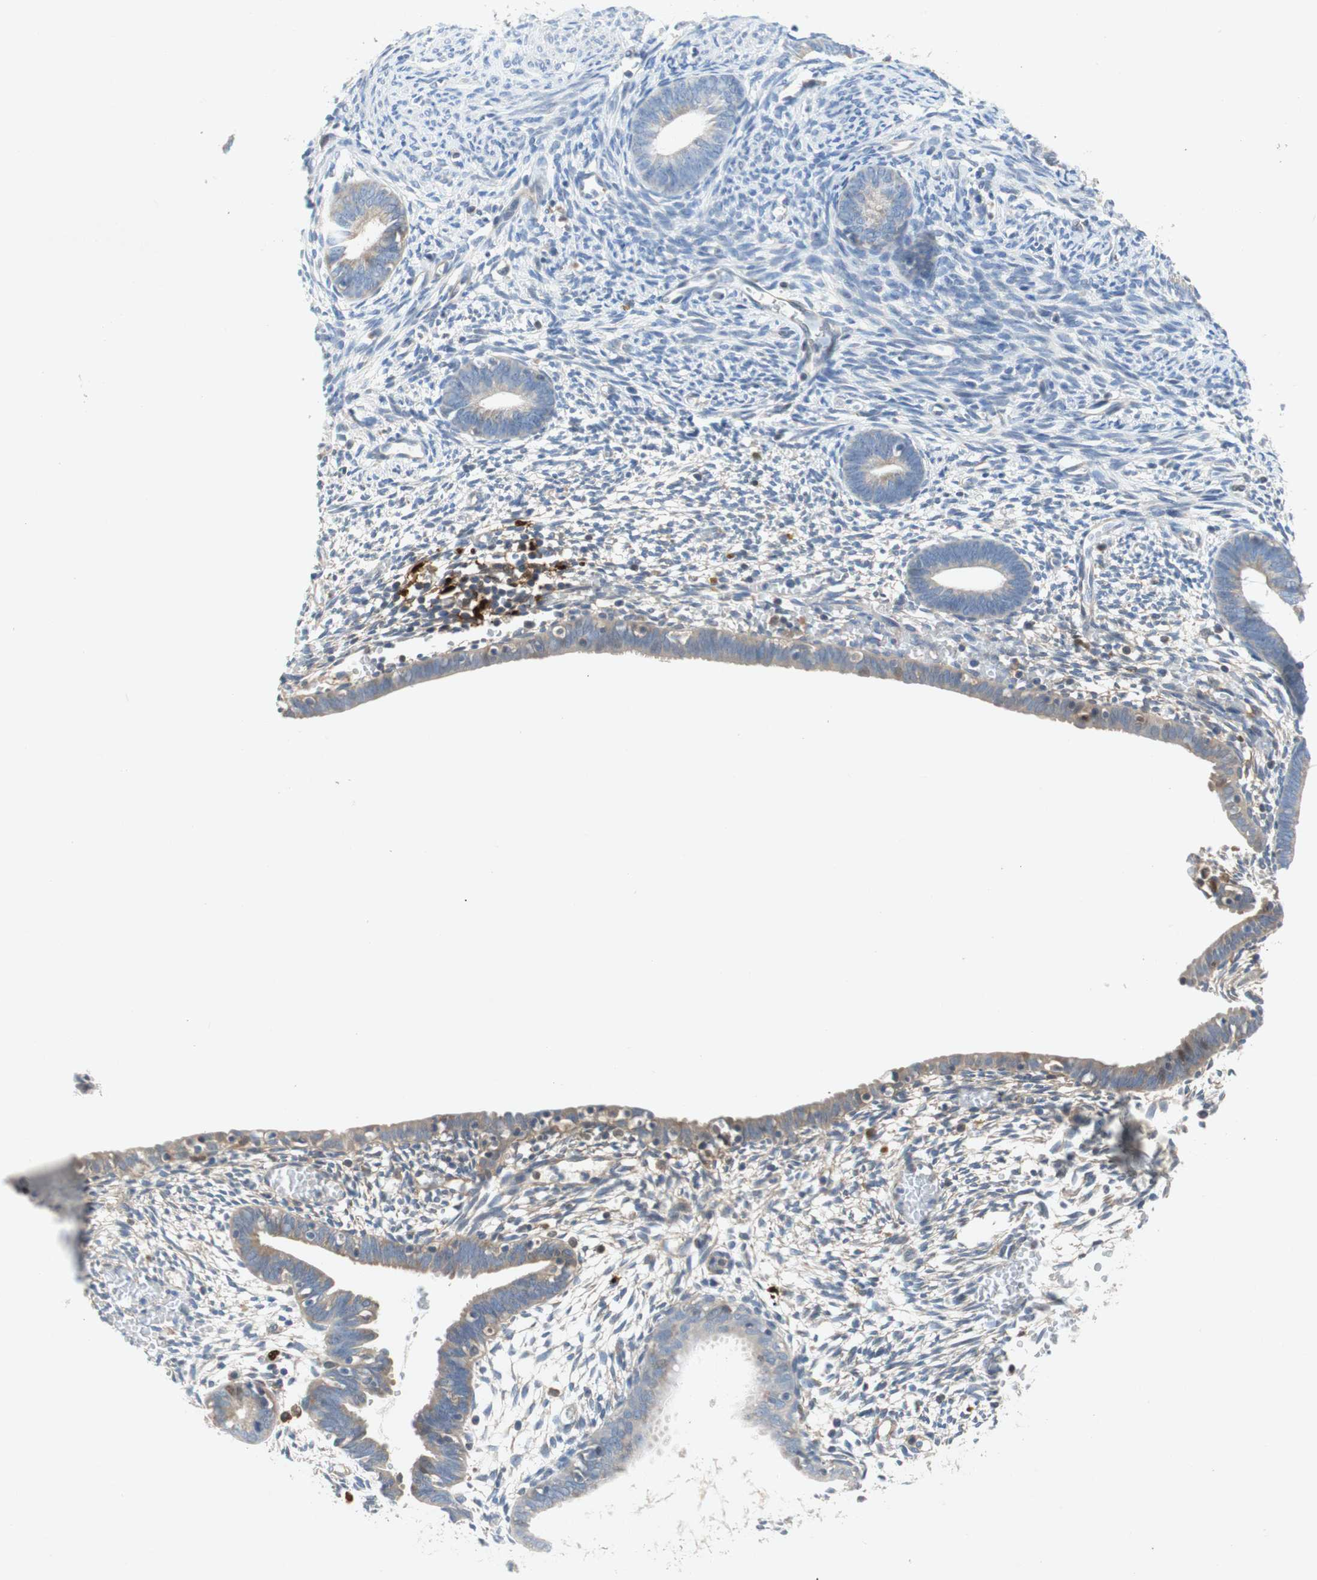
{"staining": {"intensity": "negative", "quantity": "none", "location": "none"}, "tissue": "endometrium", "cell_type": "Cells in endometrial stroma", "image_type": "normal", "snomed": [{"axis": "morphology", "description": "Normal tissue, NOS"}, {"axis": "morphology", "description": "Atrophy, NOS"}, {"axis": "topography", "description": "Uterus"}, {"axis": "topography", "description": "Endometrium"}], "caption": "Immunohistochemistry (IHC) photomicrograph of unremarkable endometrium stained for a protein (brown), which displays no expression in cells in endometrial stroma.", "gene": "RELB", "patient": {"sex": "female", "age": 68}}